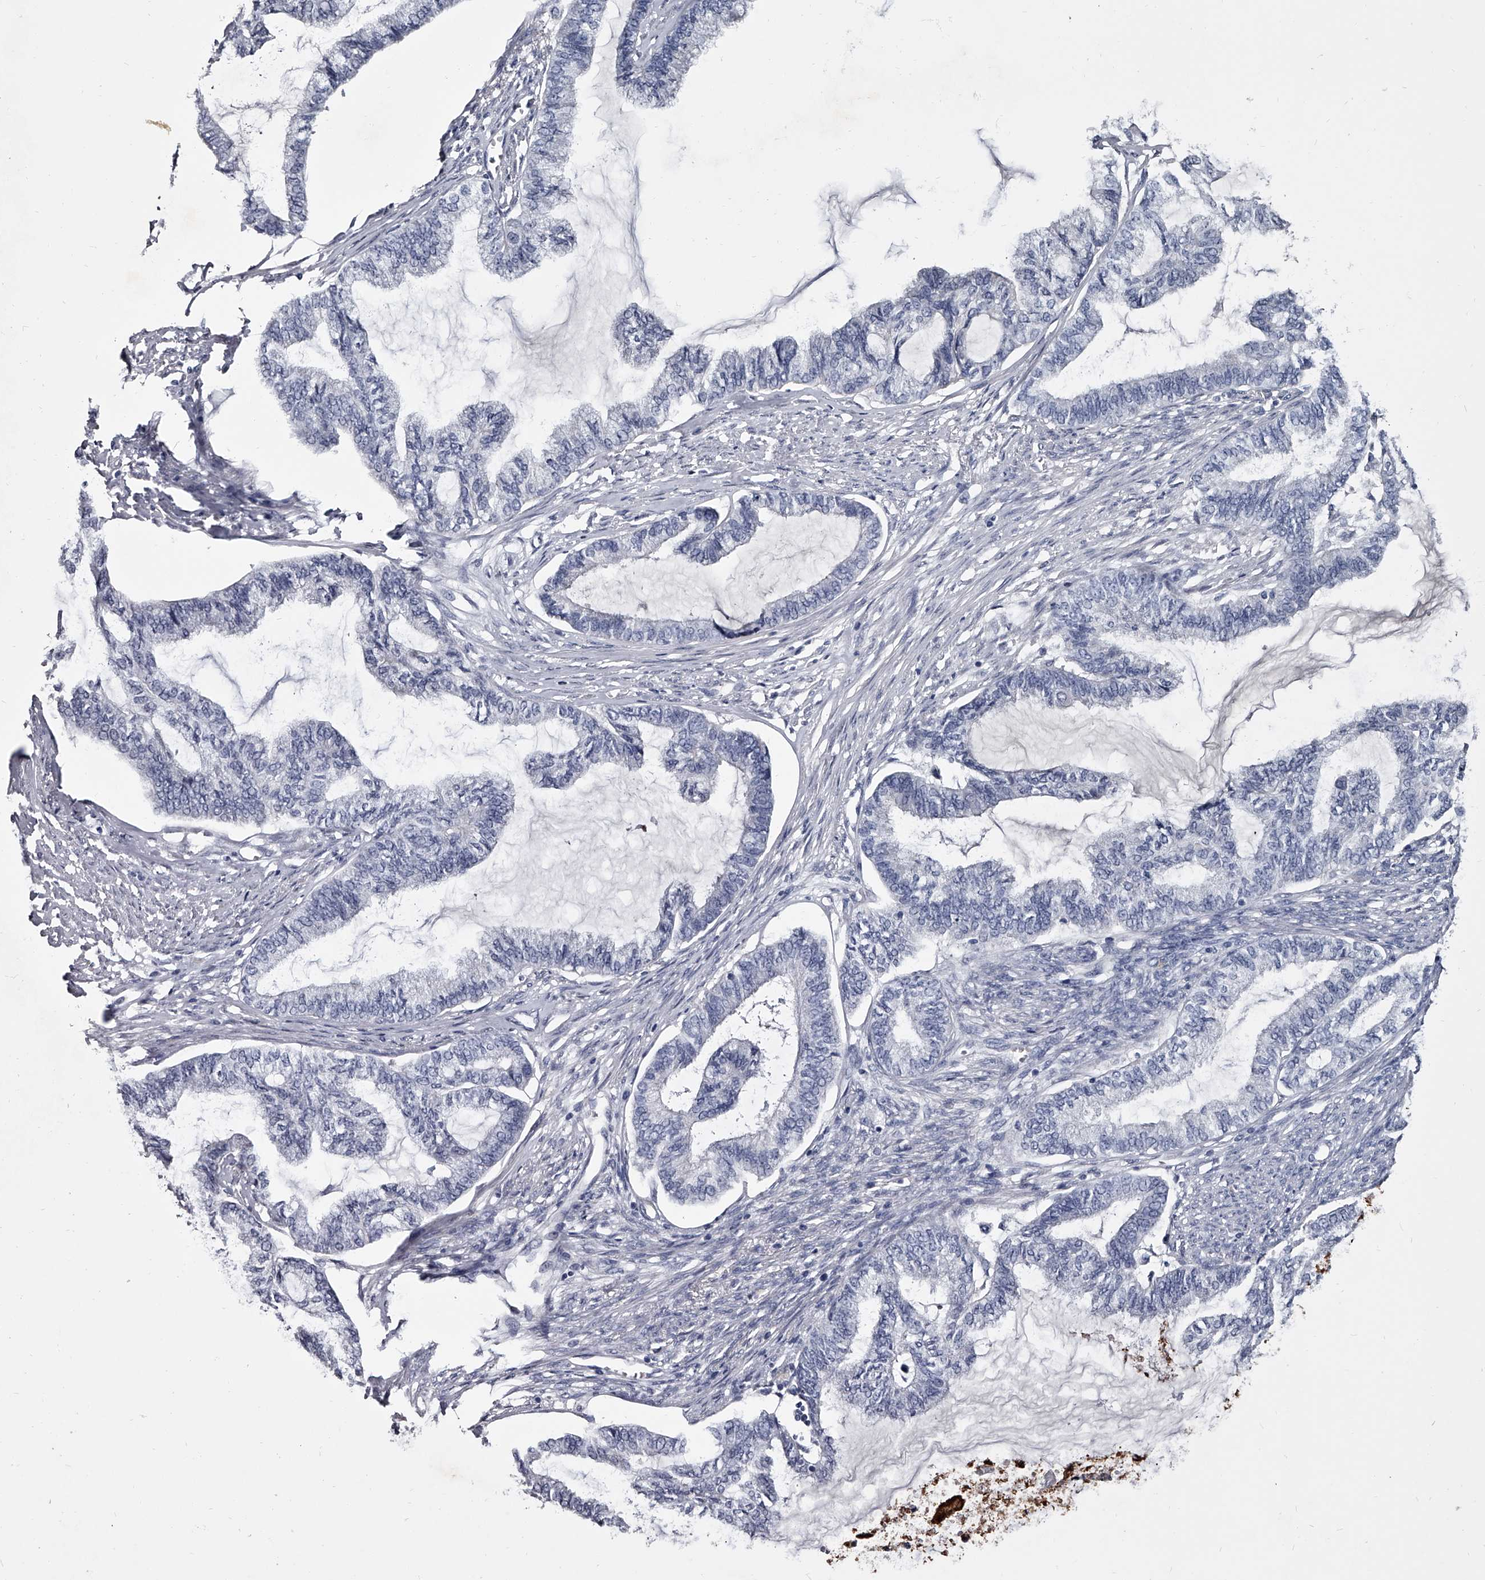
{"staining": {"intensity": "negative", "quantity": "none", "location": "none"}, "tissue": "endometrial cancer", "cell_type": "Tumor cells", "image_type": "cancer", "snomed": [{"axis": "morphology", "description": "Adenocarcinoma, NOS"}, {"axis": "topography", "description": "Endometrium"}], "caption": "Immunohistochemistry (IHC) photomicrograph of neoplastic tissue: human endometrial cancer (adenocarcinoma) stained with DAB (3,3'-diaminobenzidine) shows no significant protein expression in tumor cells. (DAB (3,3'-diaminobenzidine) immunohistochemistry (IHC) with hematoxylin counter stain).", "gene": "GAPVD1", "patient": {"sex": "female", "age": 86}}